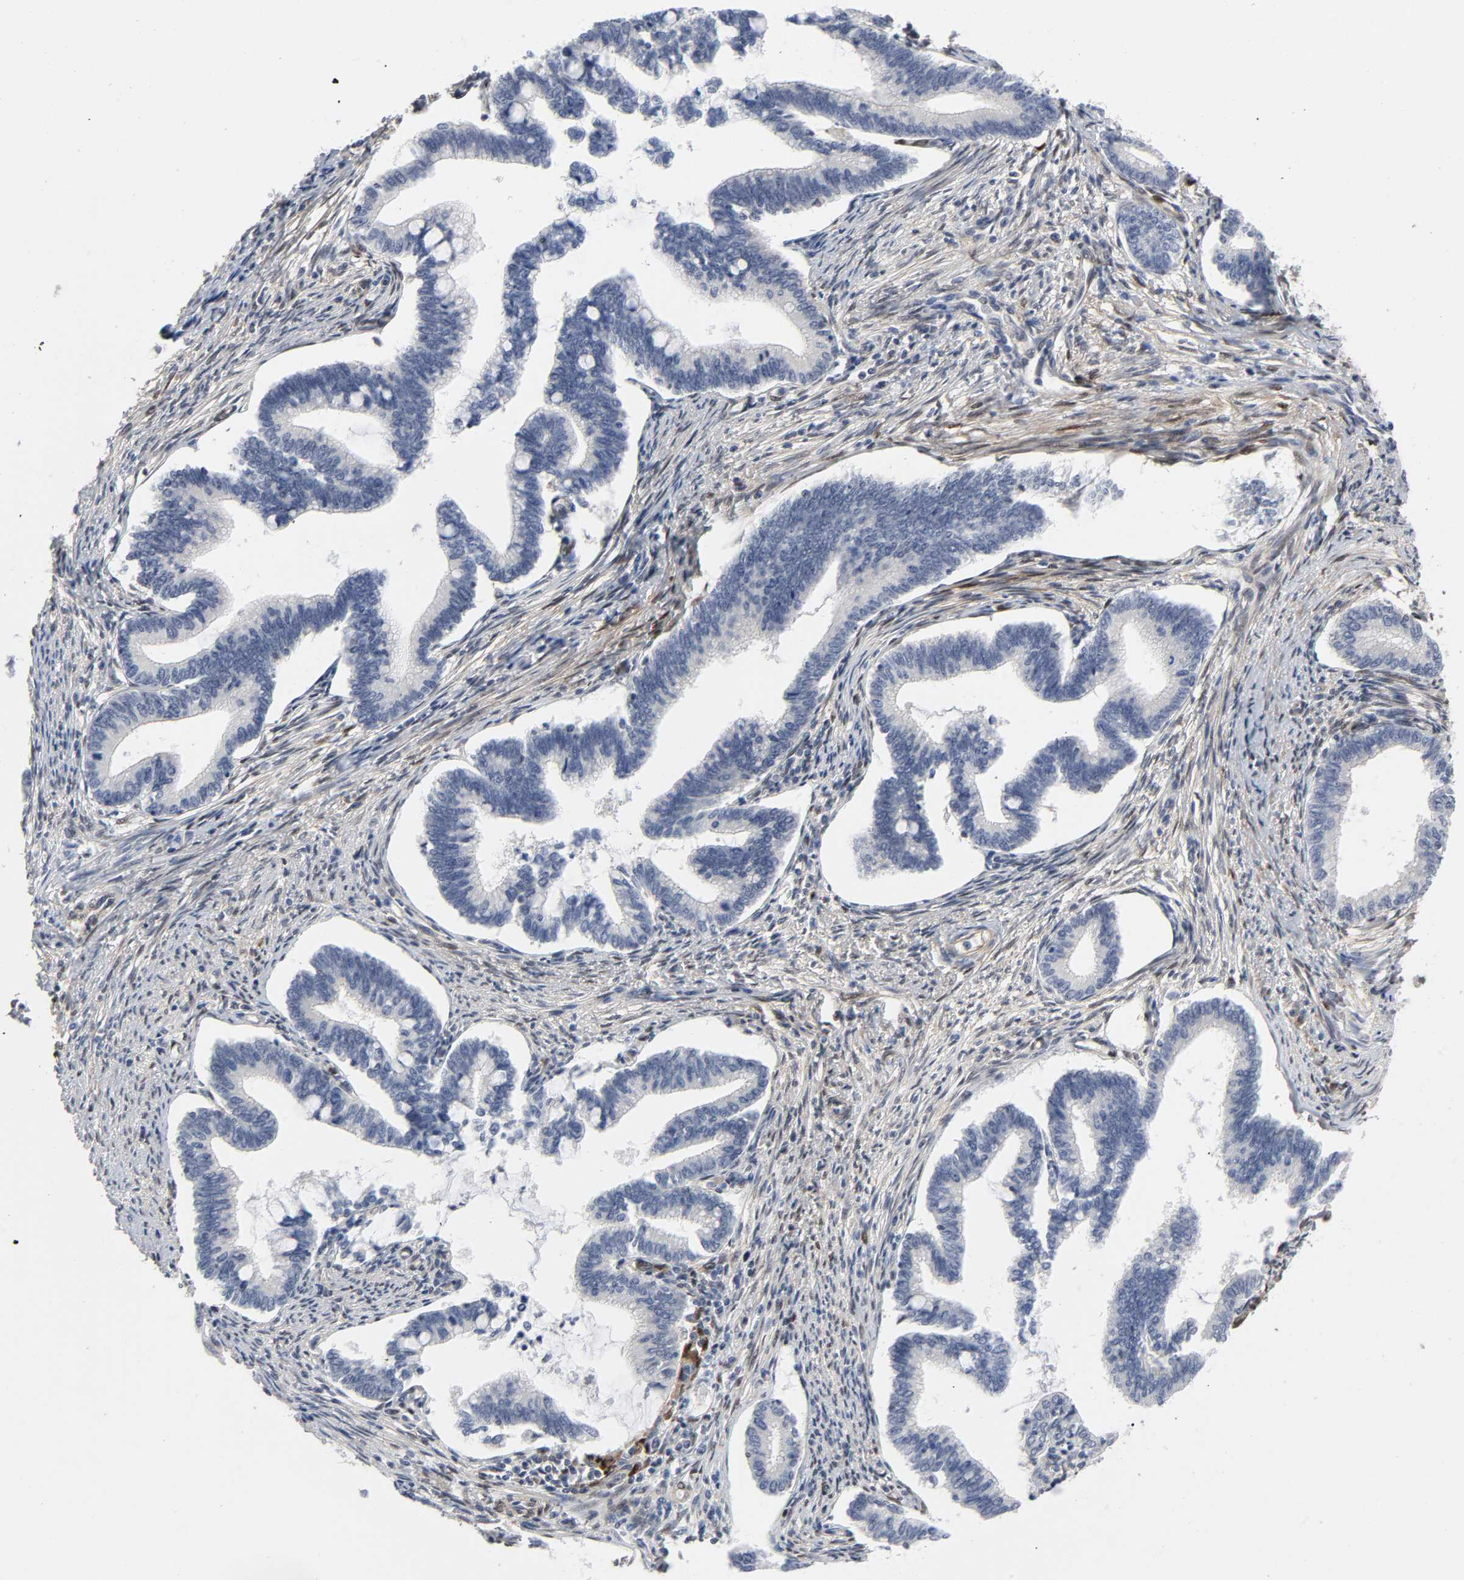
{"staining": {"intensity": "negative", "quantity": "none", "location": "none"}, "tissue": "cervical cancer", "cell_type": "Tumor cells", "image_type": "cancer", "snomed": [{"axis": "morphology", "description": "Adenocarcinoma, NOS"}, {"axis": "topography", "description": "Cervix"}], "caption": "Tumor cells are negative for protein expression in human cervical cancer (adenocarcinoma). (DAB IHC, high magnification).", "gene": "PTEN", "patient": {"sex": "female", "age": 36}}